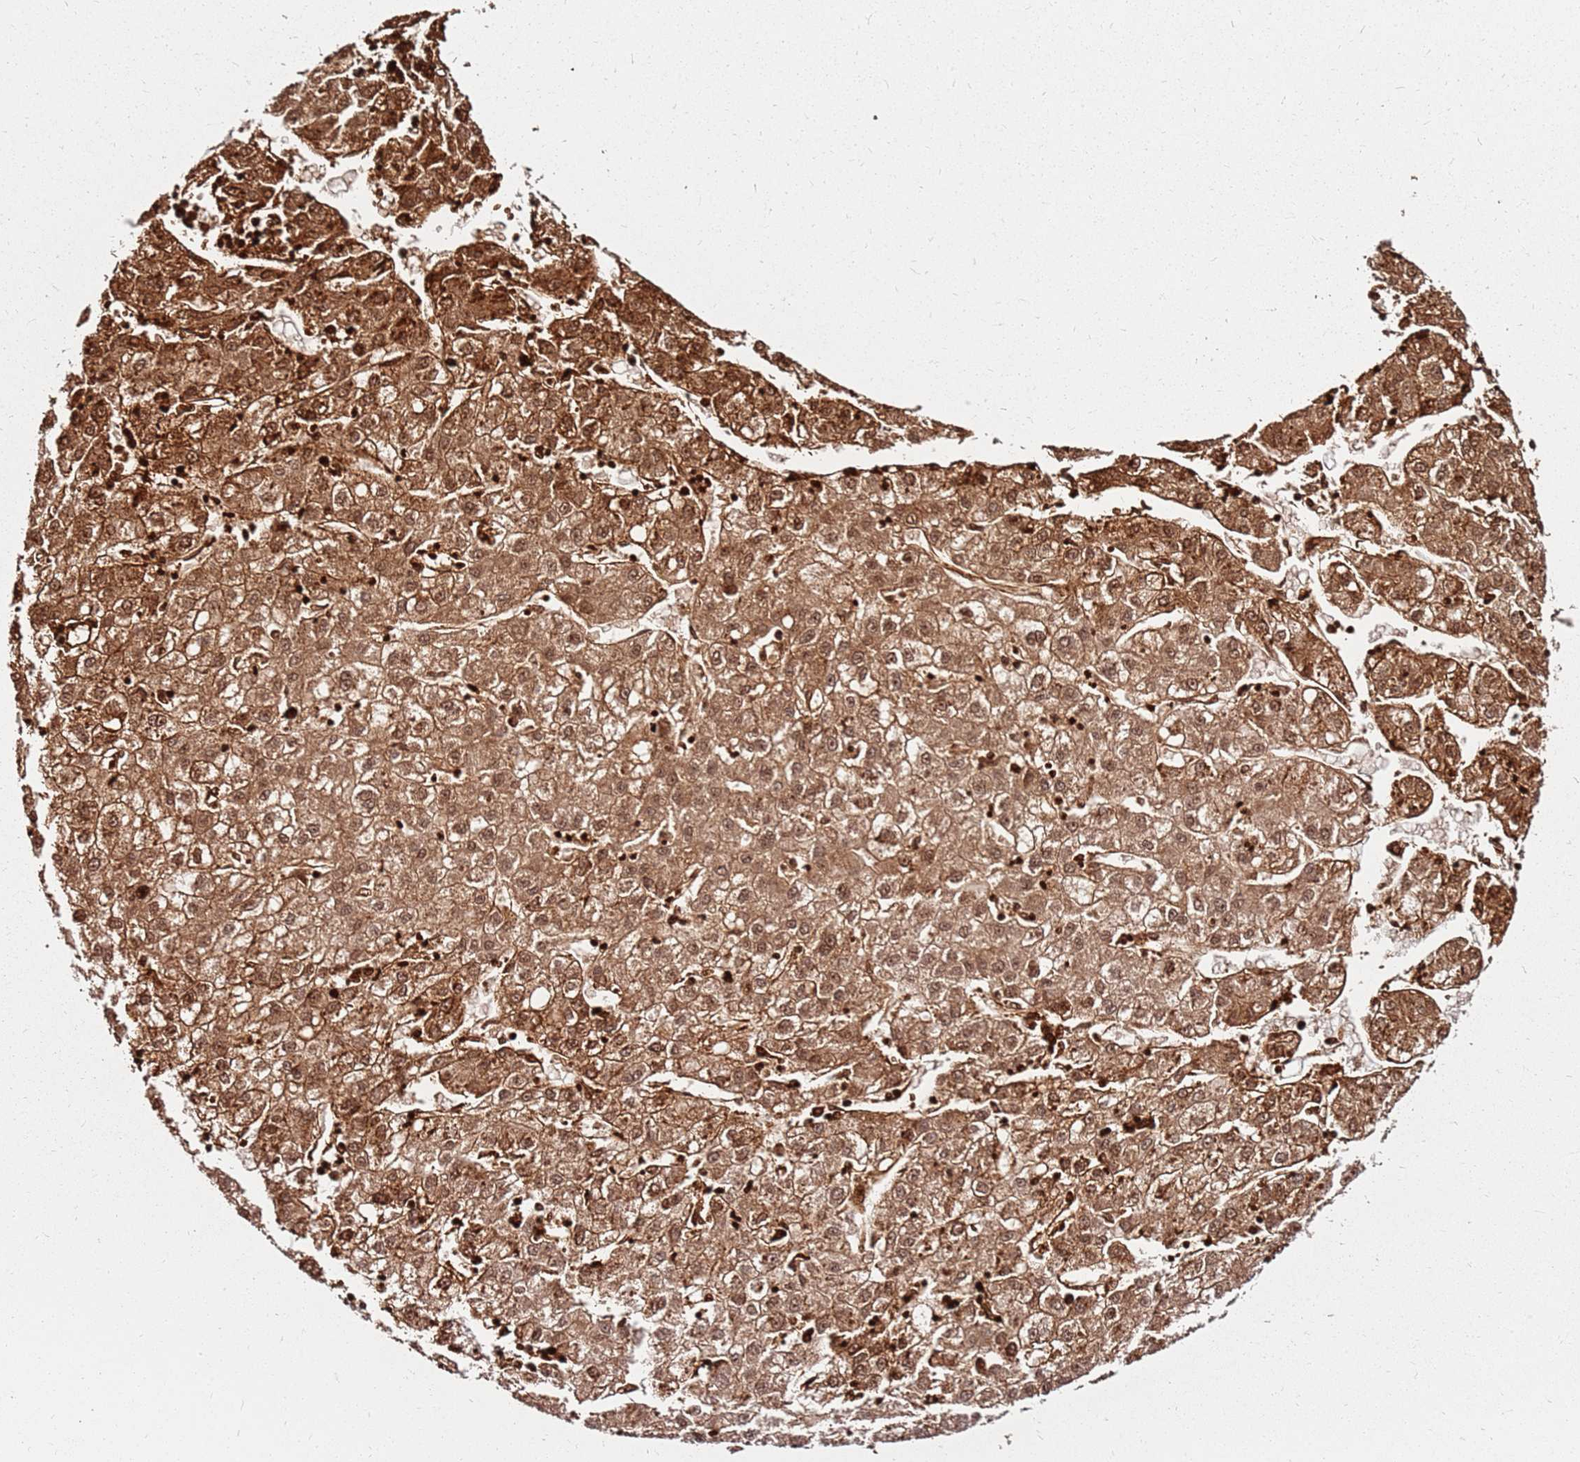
{"staining": {"intensity": "moderate", "quantity": ">75%", "location": "cytoplasmic/membranous,nuclear"}, "tissue": "liver cancer", "cell_type": "Tumor cells", "image_type": "cancer", "snomed": [{"axis": "morphology", "description": "Carcinoma, Hepatocellular, NOS"}, {"axis": "topography", "description": "Liver"}], "caption": "About >75% of tumor cells in liver hepatocellular carcinoma demonstrate moderate cytoplasmic/membranous and nuclear protein positivity as visualized by brown immunohistochemical staining.", "gene": "RNF11", "patient": {"sex": "male", "age": 72}}